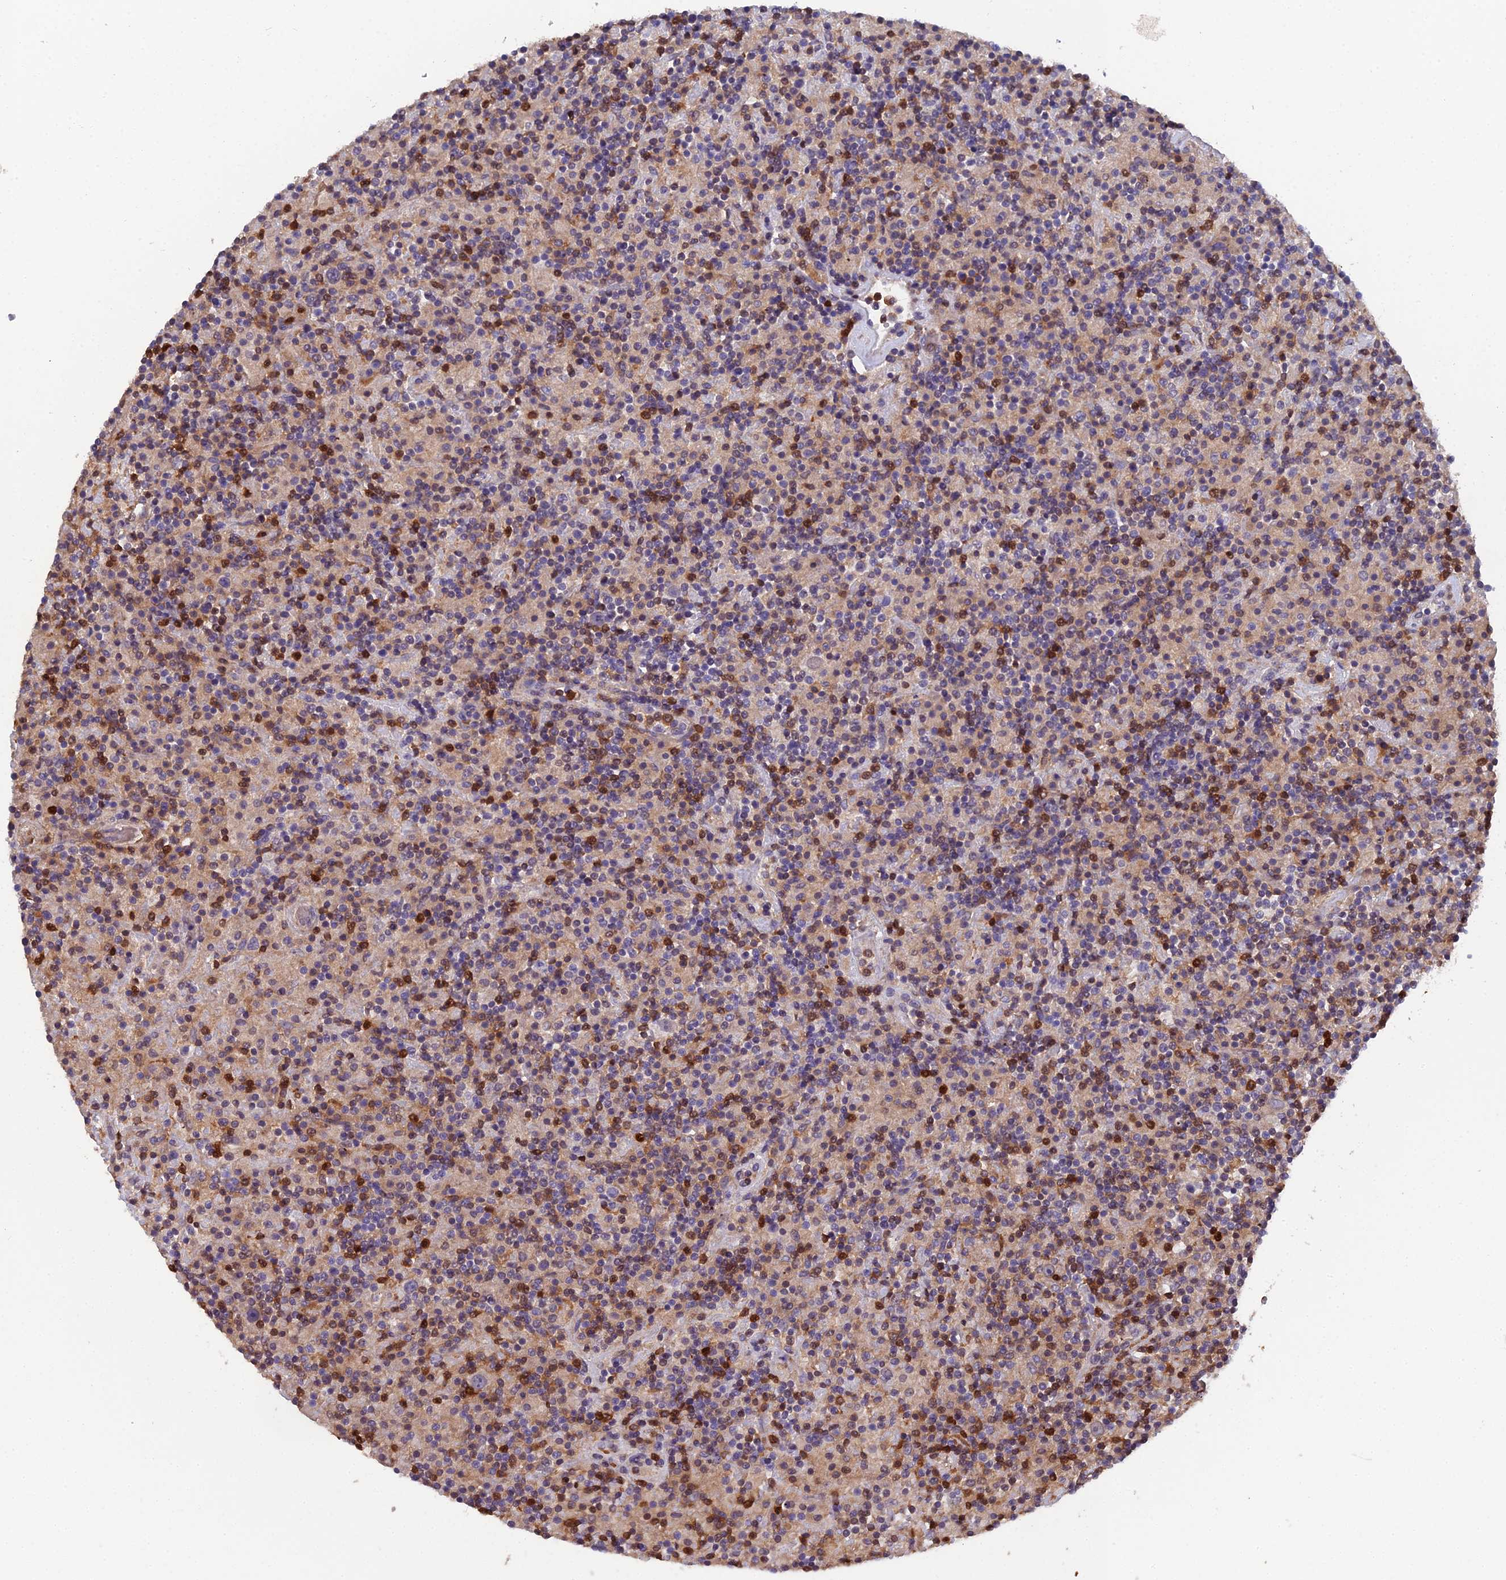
{"staining": {"intensity": "weak", "quantity": "<25%", "location": "cytoplasmic/membranous"}, "tissue": "lymphoma", "cell_type": "Tumor cells", "image_type": "cancer", "snomed": [{"axis": "morphology", "description": "Hodgkin's disease, NOS"}, {"axis": "topography", "description": "Lymph node"}], "caption": "Protein analysis of lymphoma displays no significant positivity in tumor cells.", "gene": "GALK2", "patient": {"sex": "male", "age": 70}}